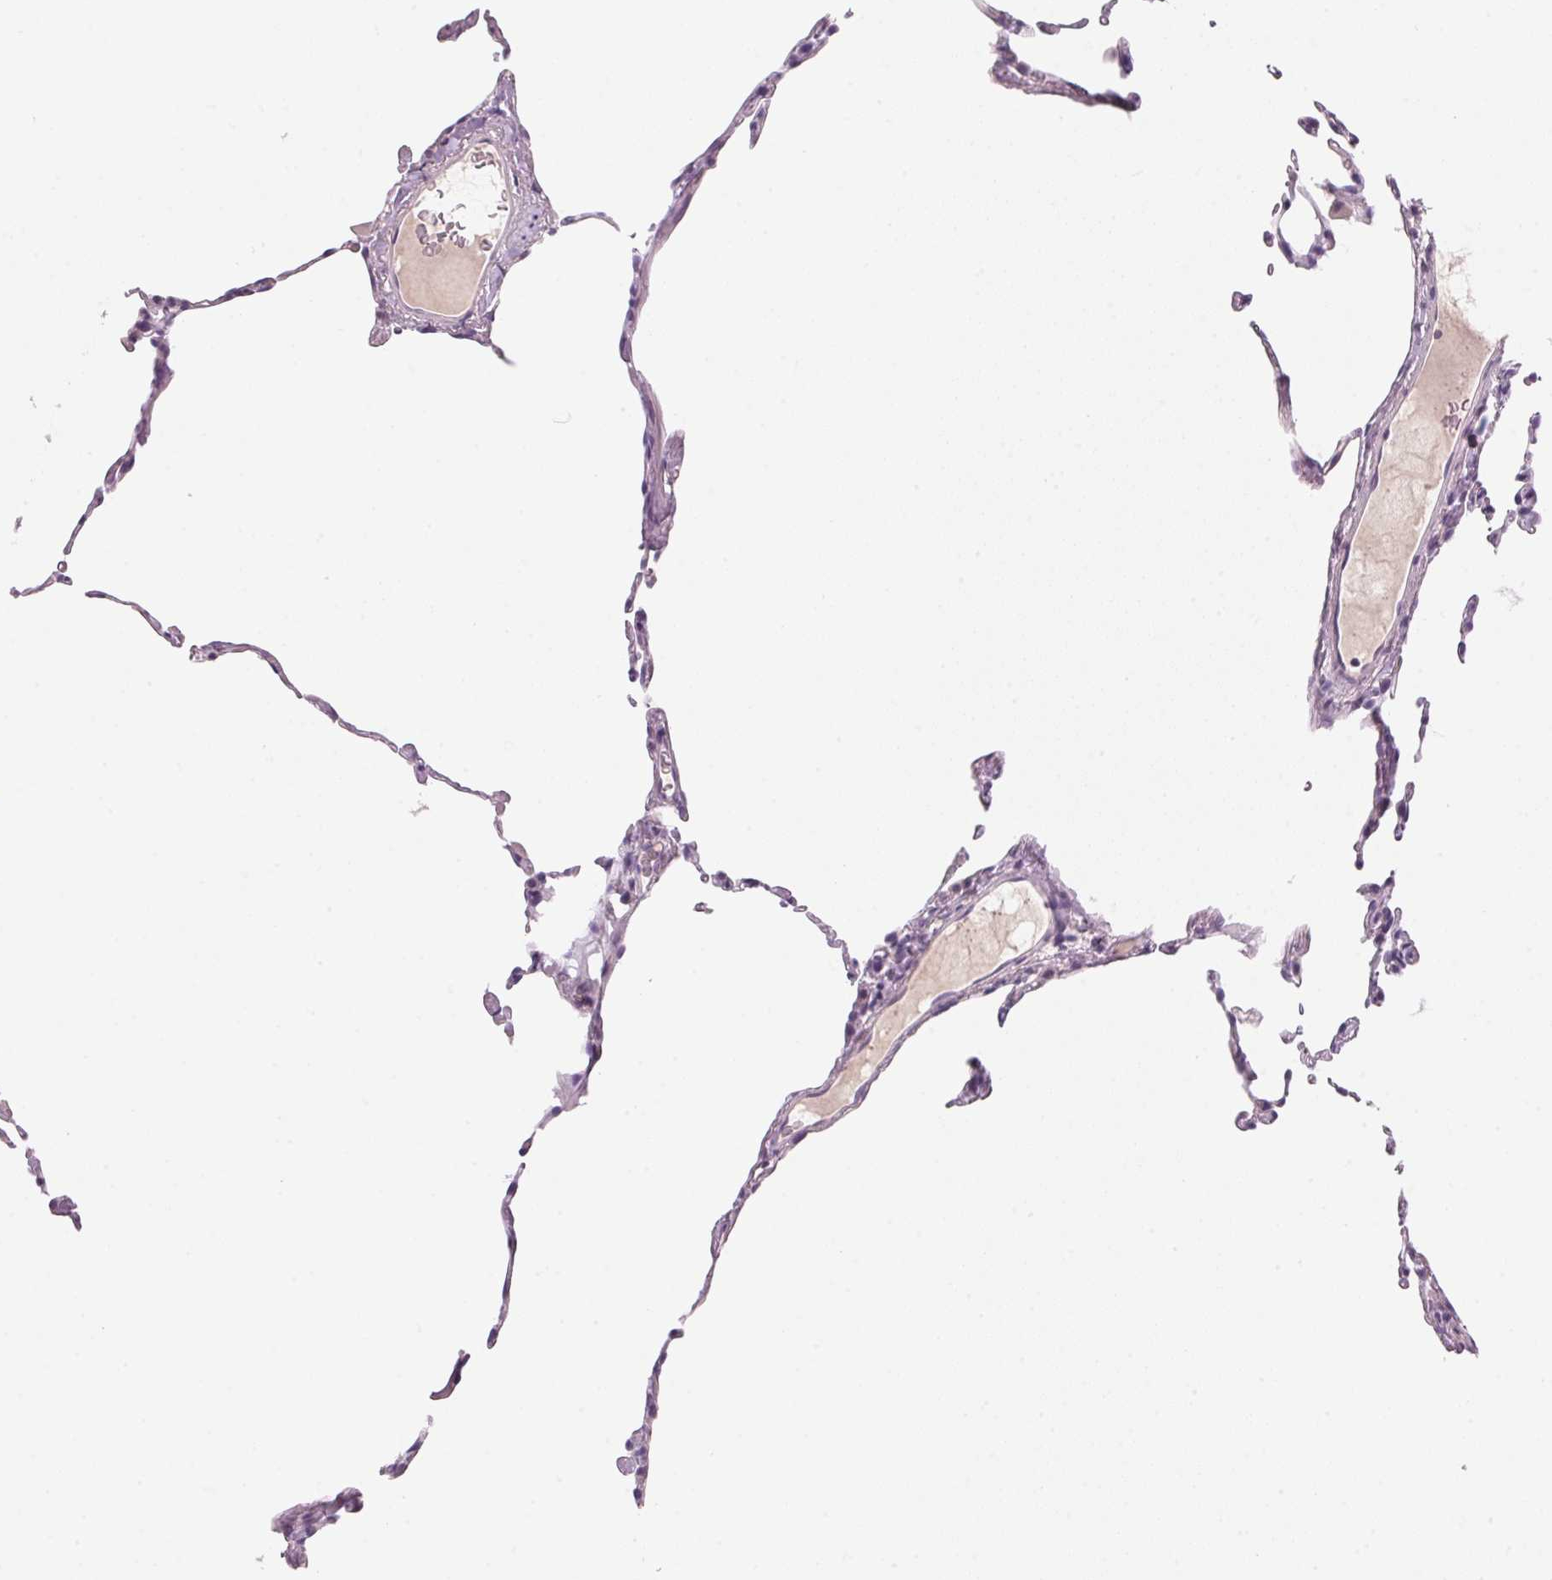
{"staining": {"intensity": "negative", "quantity": "none", "location": "none"}, "tissue": "lung", "cell_type": "Alveolar cells", "image_type": "normal", "snomed": [{"axis": "morphology", "description": "Normal tissue, NOS"}, {"axis": "topography", "description": "Lung"}], "caption": "High power microscopy micrograph of an immunohistochemistry (IHC) histopathology image of benign lung, revealing no significant expression in alveolar cells. Nuclei are stained in blue.", "gene": "CYP11B1", "patient": {"sex": "female", "age": 57}}